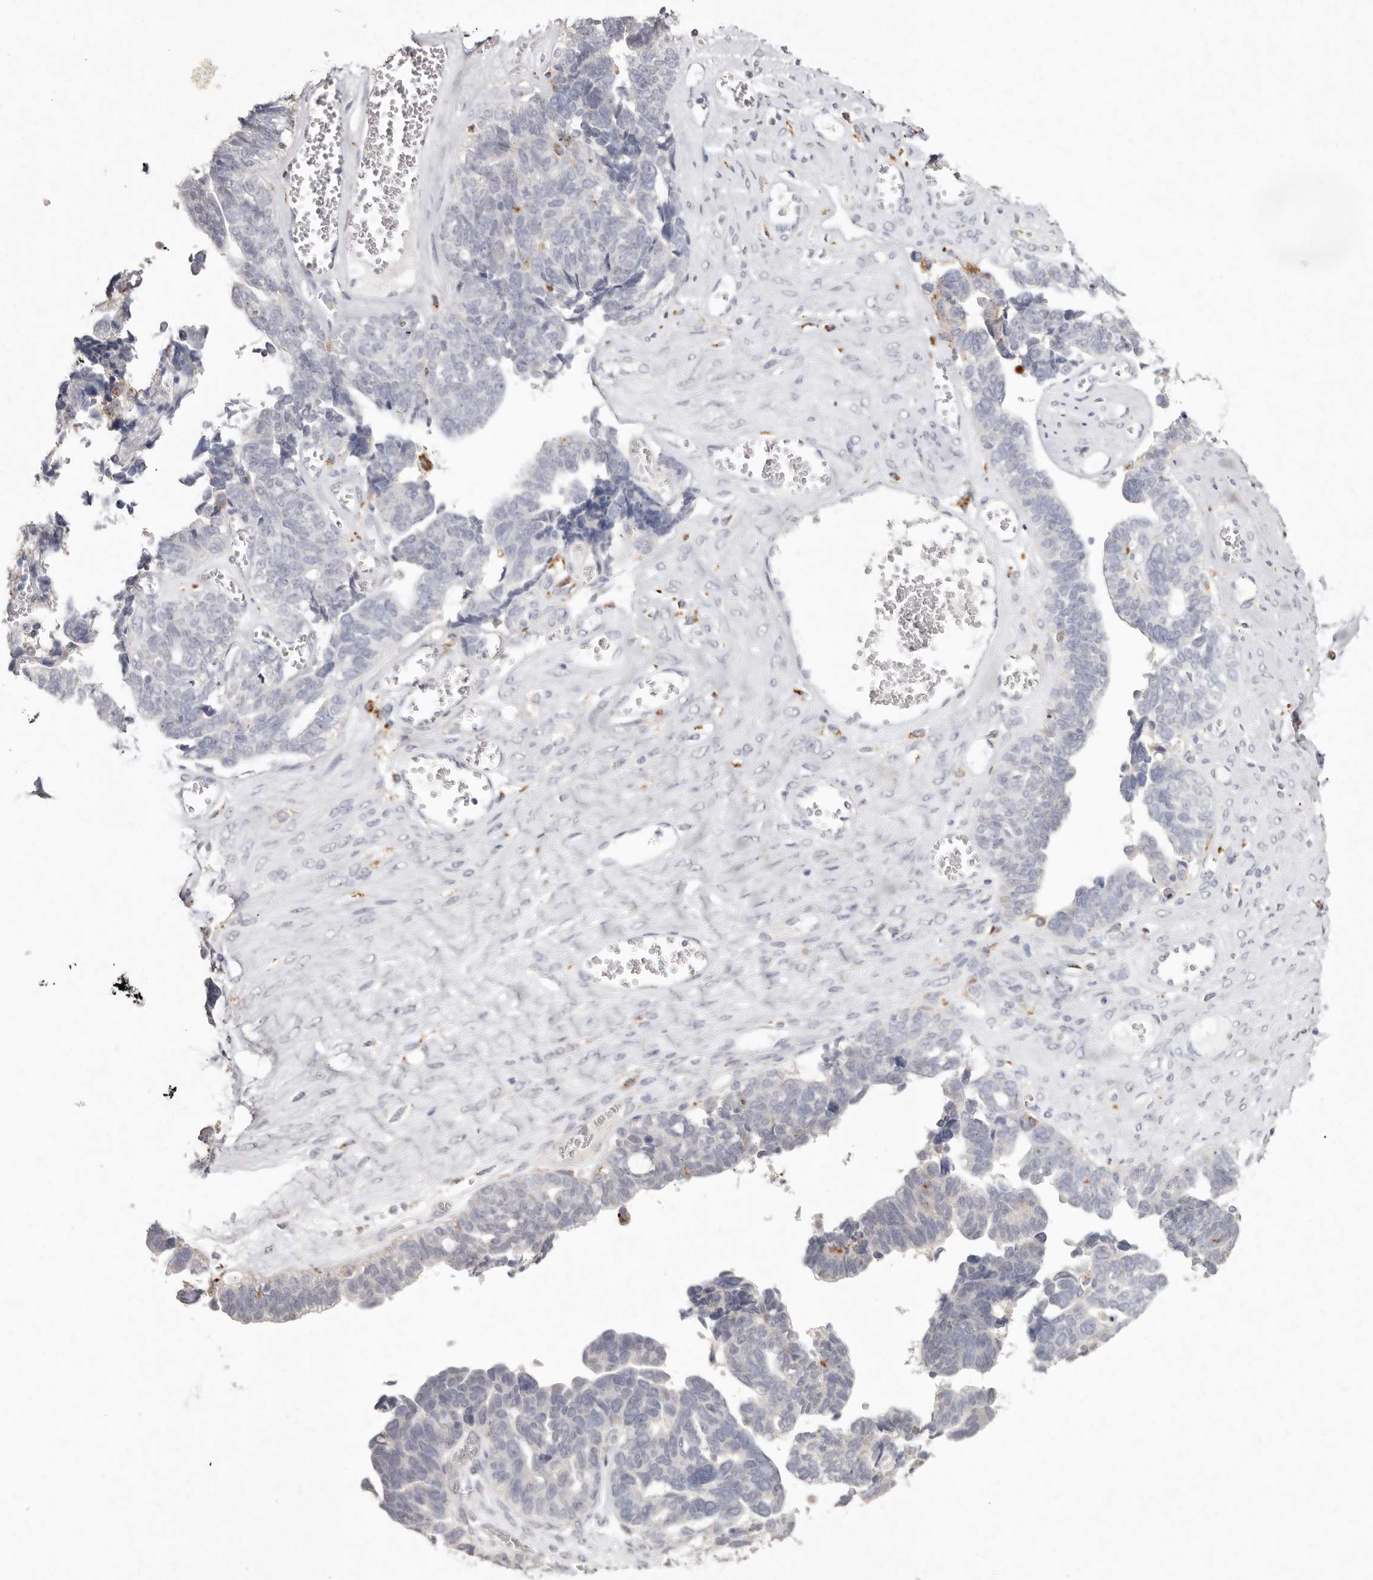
{"staining": {"intensity": "negative", "quantity": "none", "location": "none"}, "tissue": "ovarian cancer", "cell_type": "Tumor cells", "image_type": "cancer", "snomed": [{"axis": "morphology", "description": "Cystadenocarcinoma, serous, NOS"}, {"axis": "topography", "description": "Ovary"}], "caption": "High magnification brightfield microscopy of ovarian cancer (serous cystadenocarcinoma) stained with DAB (brown) and counterstained with hematoxylin (blue): tumor cells show no significant staining.", "gene": "FAM185A", "patient": {"sex": "female", "age": 79}}